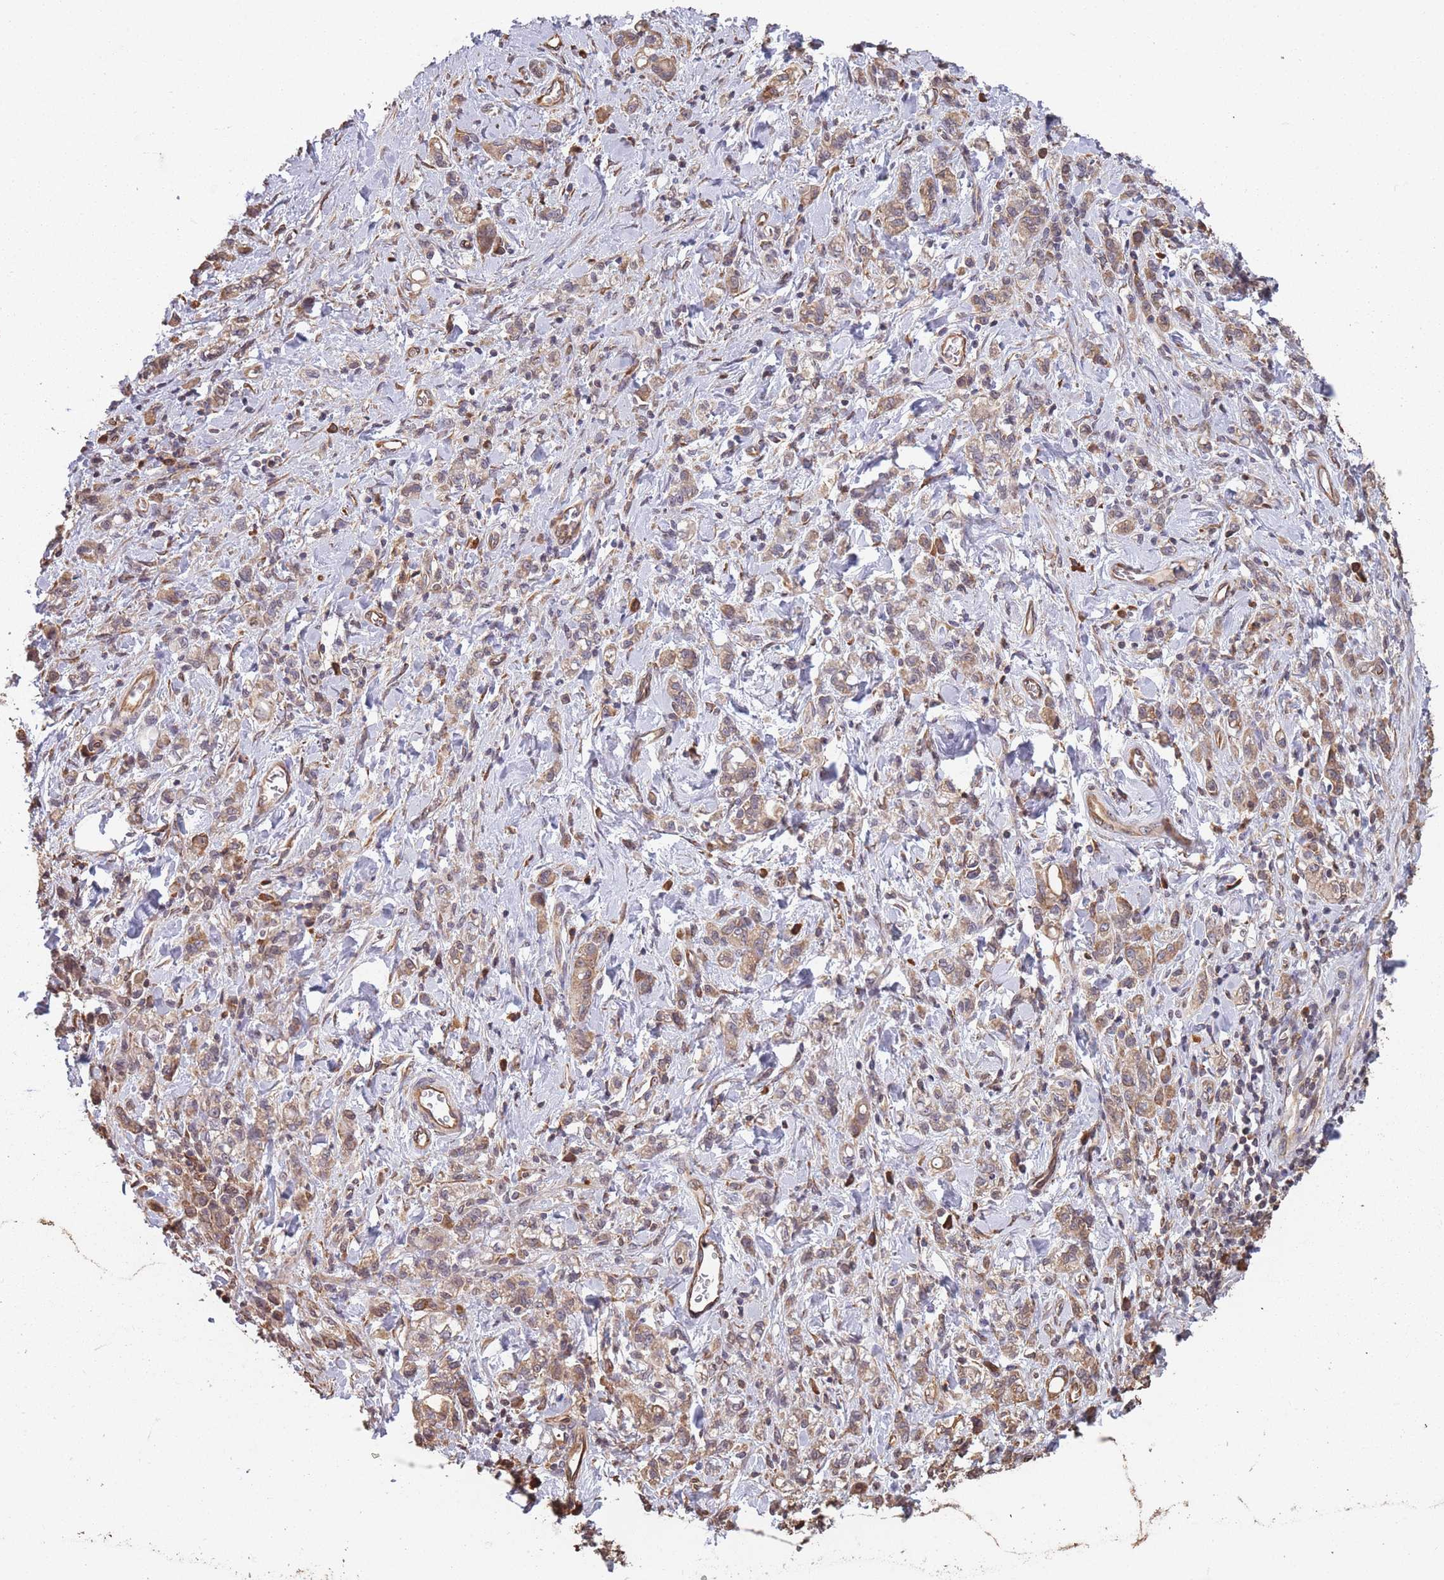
{"staining": {"intensity": "moderate", "quantity": ">75%", "location": "cytoplasmic/membranous"}, "tissue": "stomach cancer", "cell_type": "Tumor cells", "image_type": "cancer", "snomed": [{"axis": "morphology", "description": "Adenocarcinoma, NOS"}, {"axis": "topography", "description": "Stomach"}], "caption": "Protein staining of stomach cancer tissue shows moderate cytoplasmic/membranous staining in about >75% of tumor cells. (Stains: DAB (3,3'-diaminobenzidine) in brown, nuclei in blue, Microscopy: brightfield microscopy at high magnification).", "gene": "ARL13B", "patient": {"sex": "male", "age": 77}}